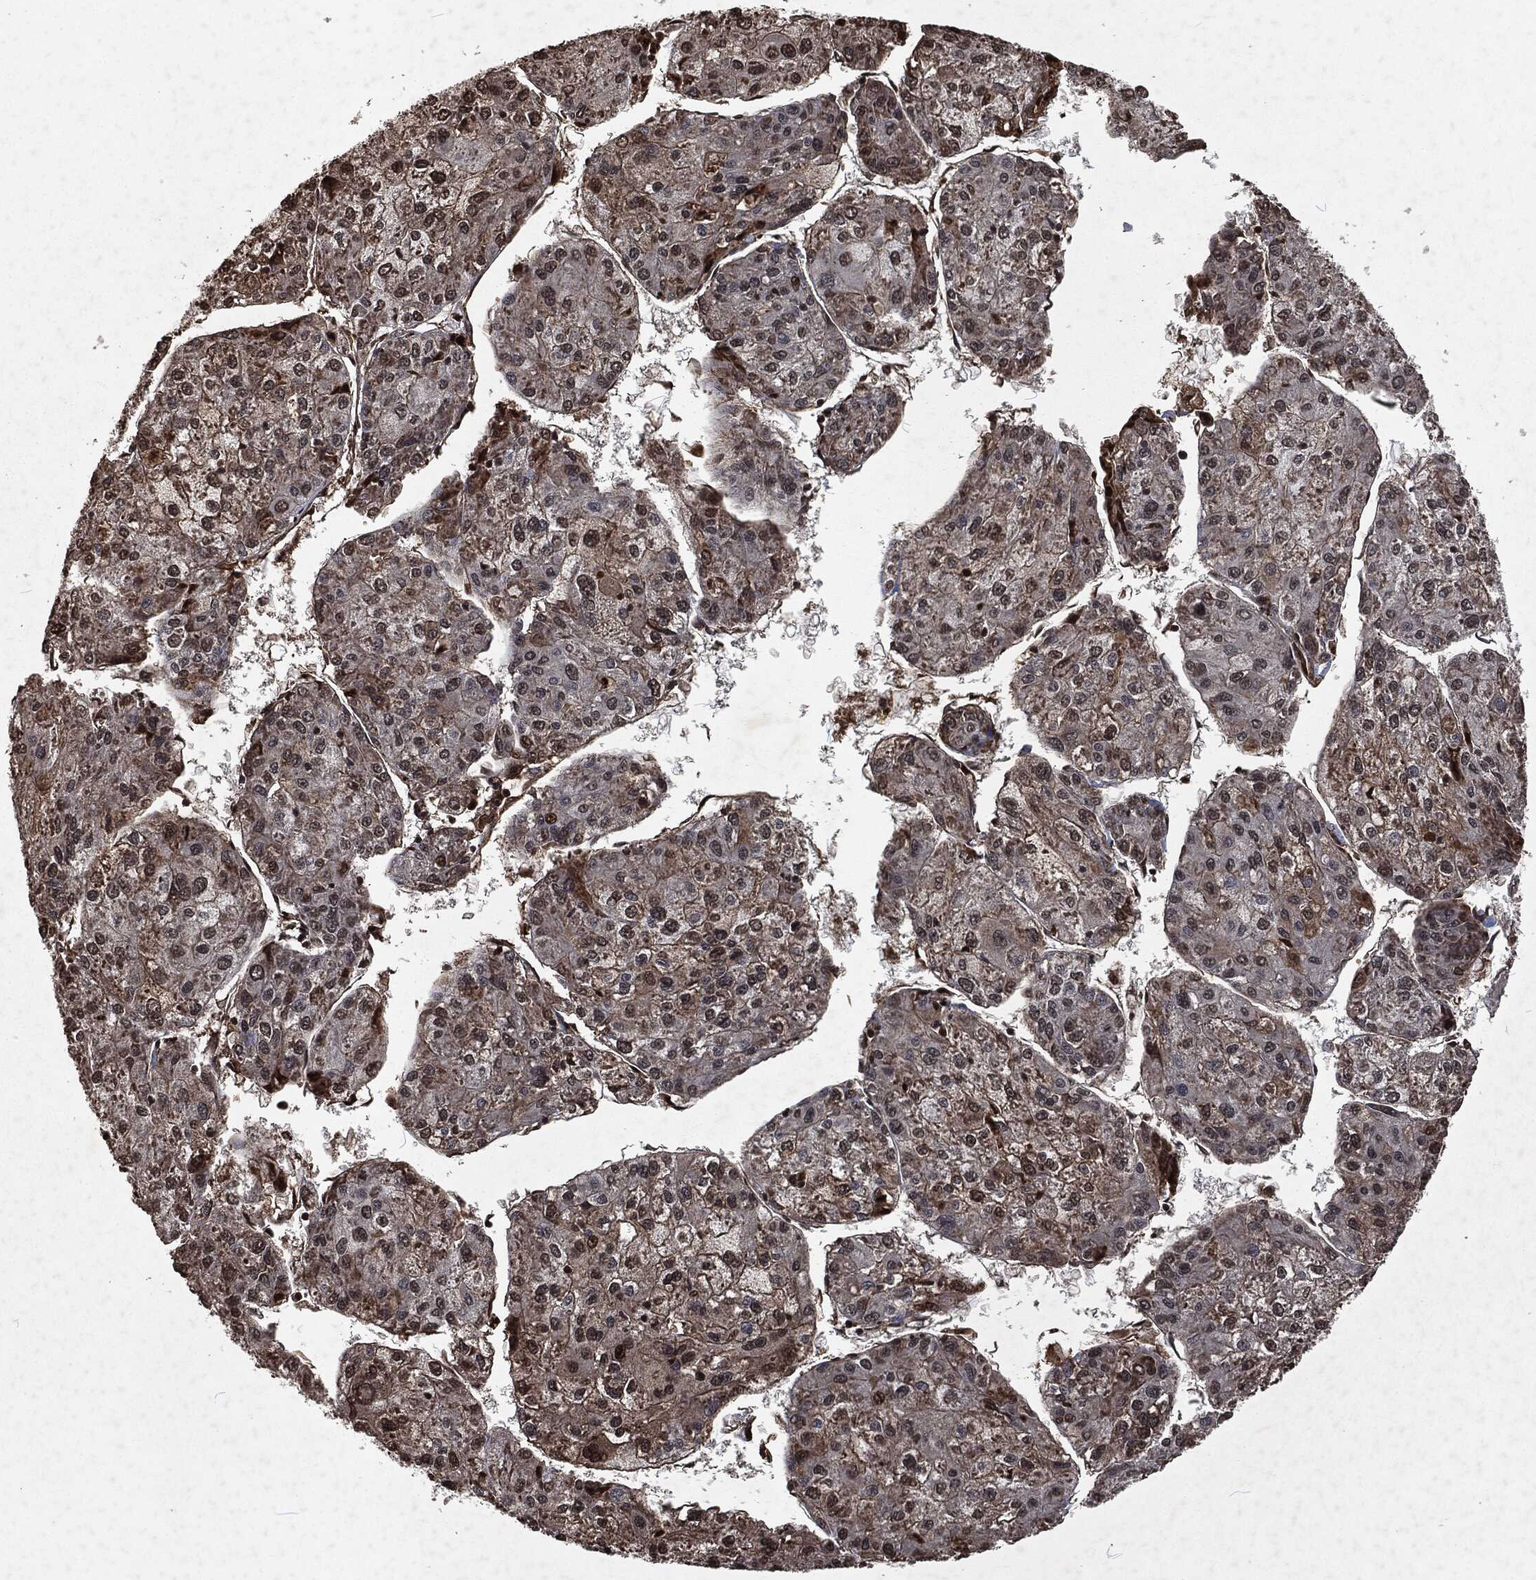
{"staining": {"intensity": "moderate", "quantity": "<25%", "location": "cytoplasmic/membranous"}, "tissue": "liver cancer", "cell_type": "Tumor cells", "image_type": "cancer", "snomed": [{"axis": "morphology", "description": "Carcinoma, Hepatocellular, NOS"}, {"axis": "topography", "description": "Liver"}], "caption": "Protein expression analysis of human hepatocellular carcinoma (liver) reveals moderate cytoplasmic/membranous expression in about <25% of tumor cells.", "gene": "SNAI1", "patient": {"sex": "male", "age": 43}}